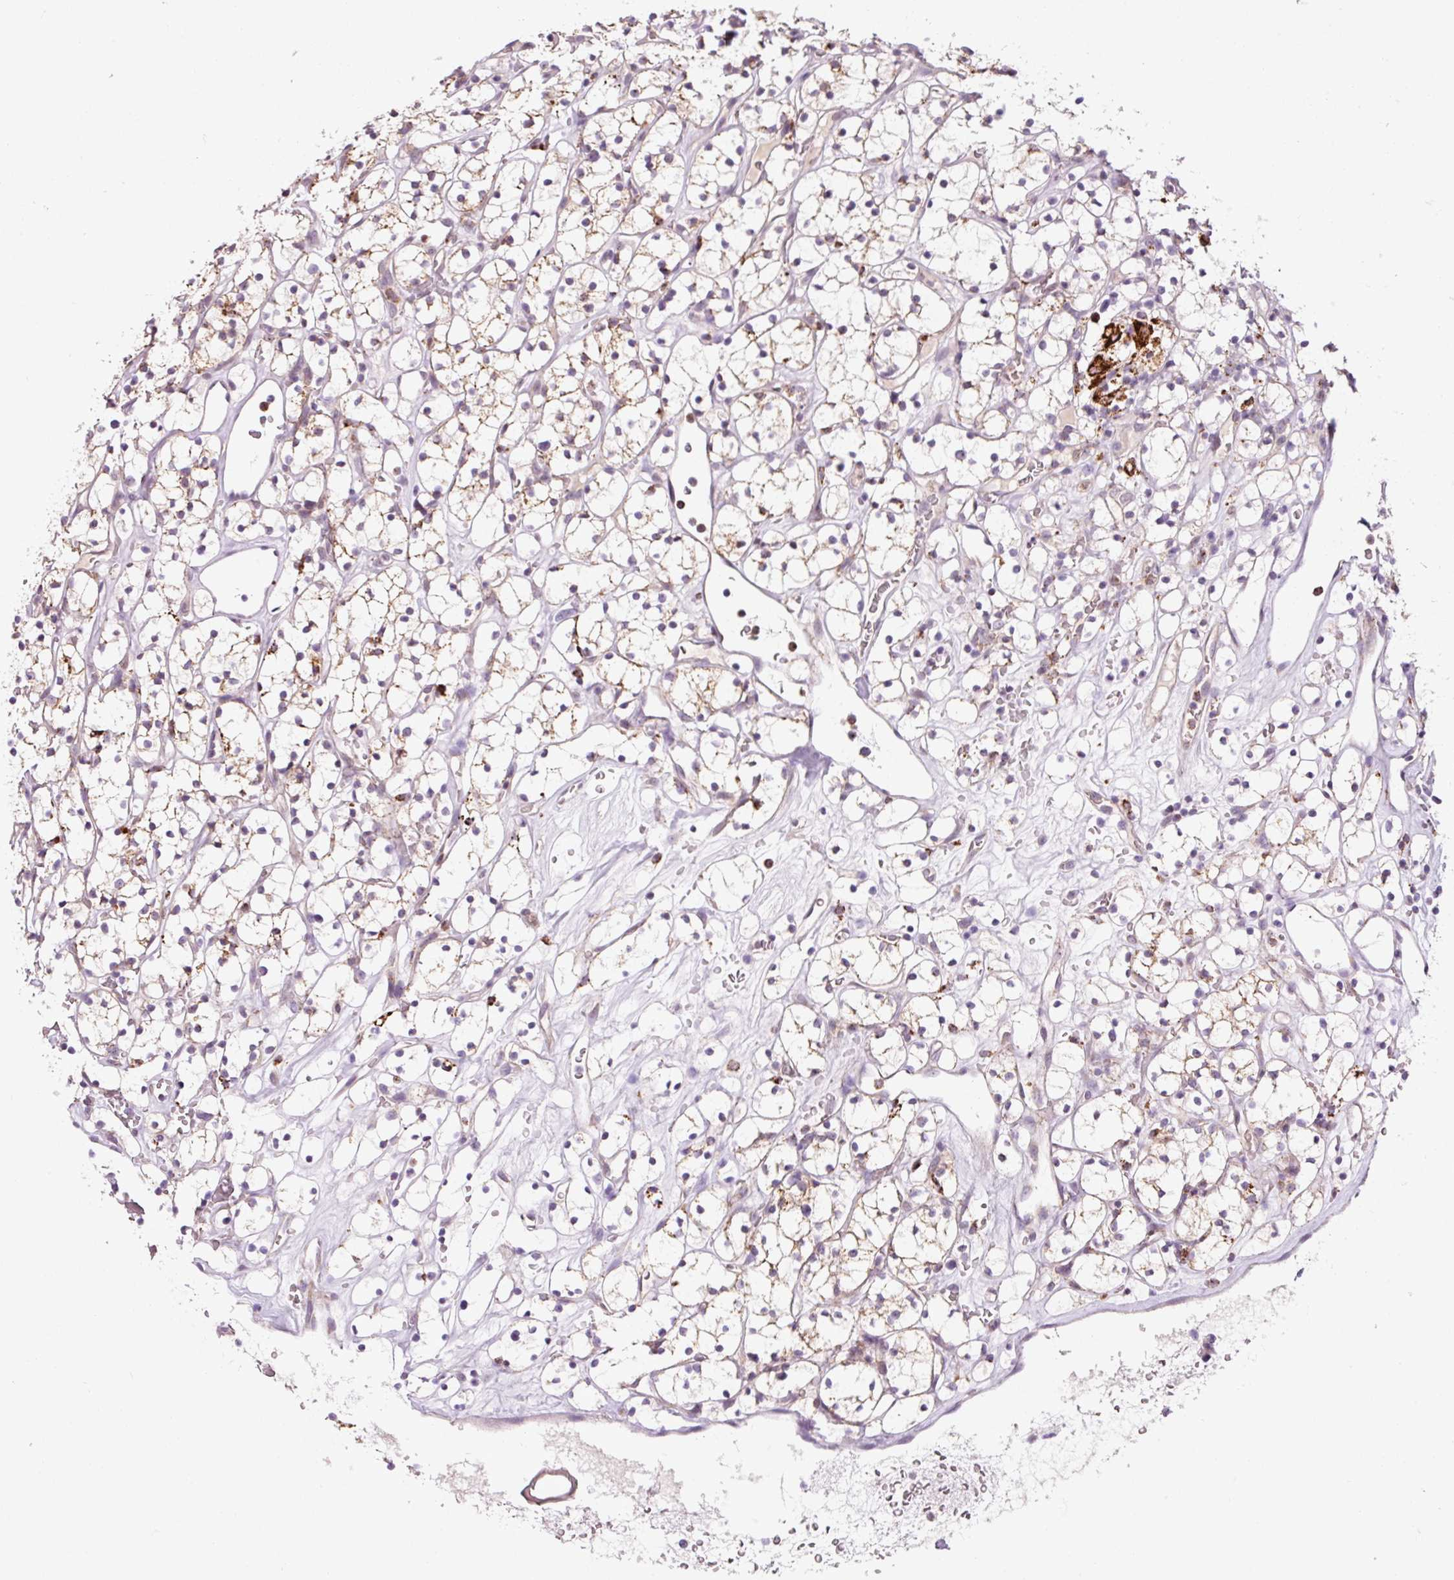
{"staining": {"intensity": "weak", "quantity": "<25%", "location": "cytoplasmic/membranous"}, "tissue": "renal cancer", "cell_type": "Tumor cells", "image_type": "cancer", "snomed": [{"axis": "morphology", "description": "Adenocarcinoma, NOS"}, {"axis": "topography", "description": "Kidney"}], "caption": "IHC photomicrograph of human renal cancer stained for a protein (brown), which demonstrates no expression in tumor cells. (Stains: DAB immunohistochemistry (IHC) with hematoxylin counter stain, Microscopy: brightfield microscopy at high magnification).", "gene": "PCK2", "patient": {"sex": "female", "age": 64}}